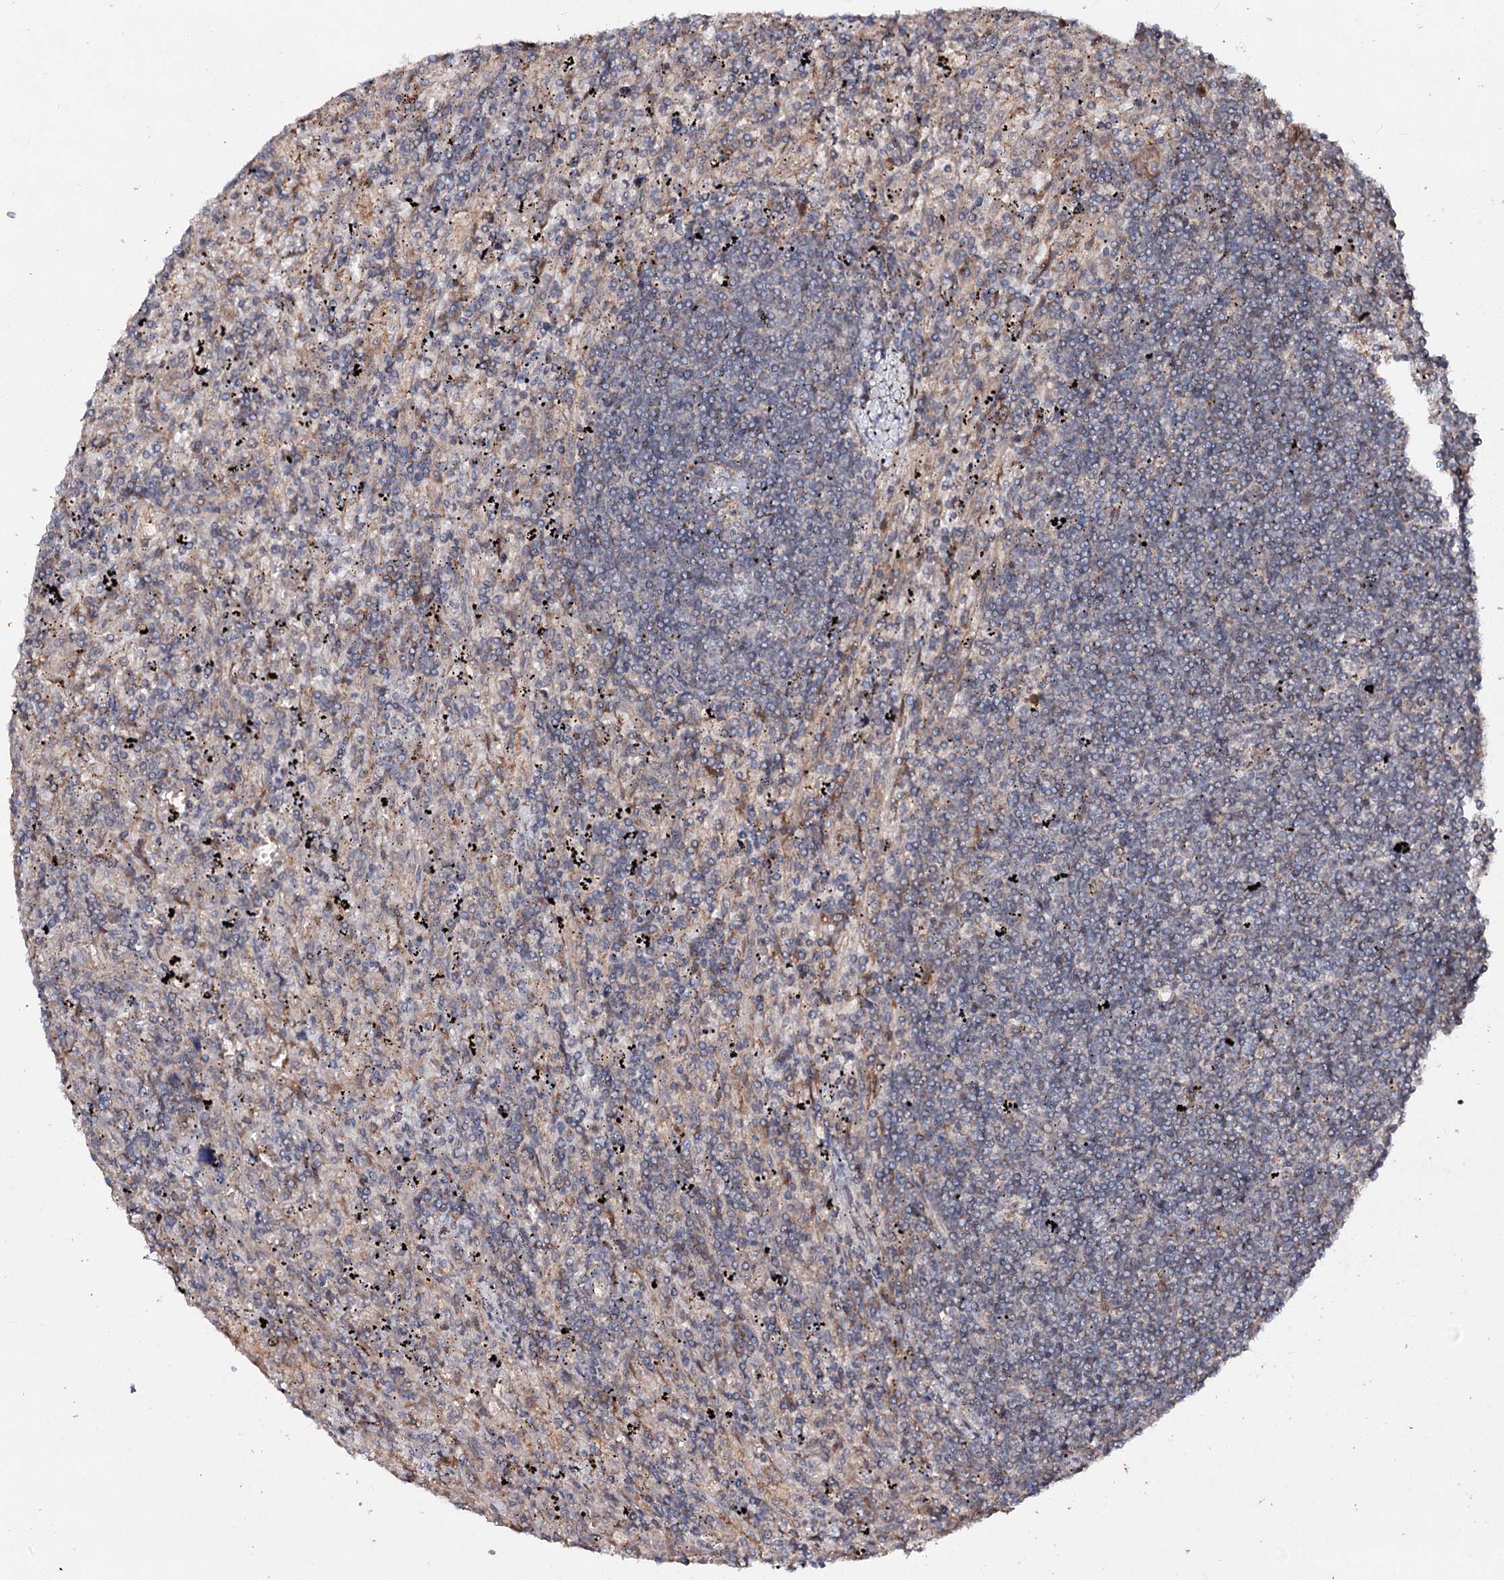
{"staining": {"intensity": "negative", "quantity": "none", "location": "none"}, "tissue": "lymphoma", "cell_type": "Tumor cells", "image_type": "cancer", "snomed": [{"axis": "morphology", "description": "Malignant lymphoma, non-Hodgkin's type, Low grade"}, {"axis": "topography", "description": "Spleen"}], "caption": "An image of human low-grade malignant lymphoma, non-Hodgkin's type is negative for staining in tumor cells.", "gene": "MINDY3", "patient": {"sex": "male", "age": 76}}